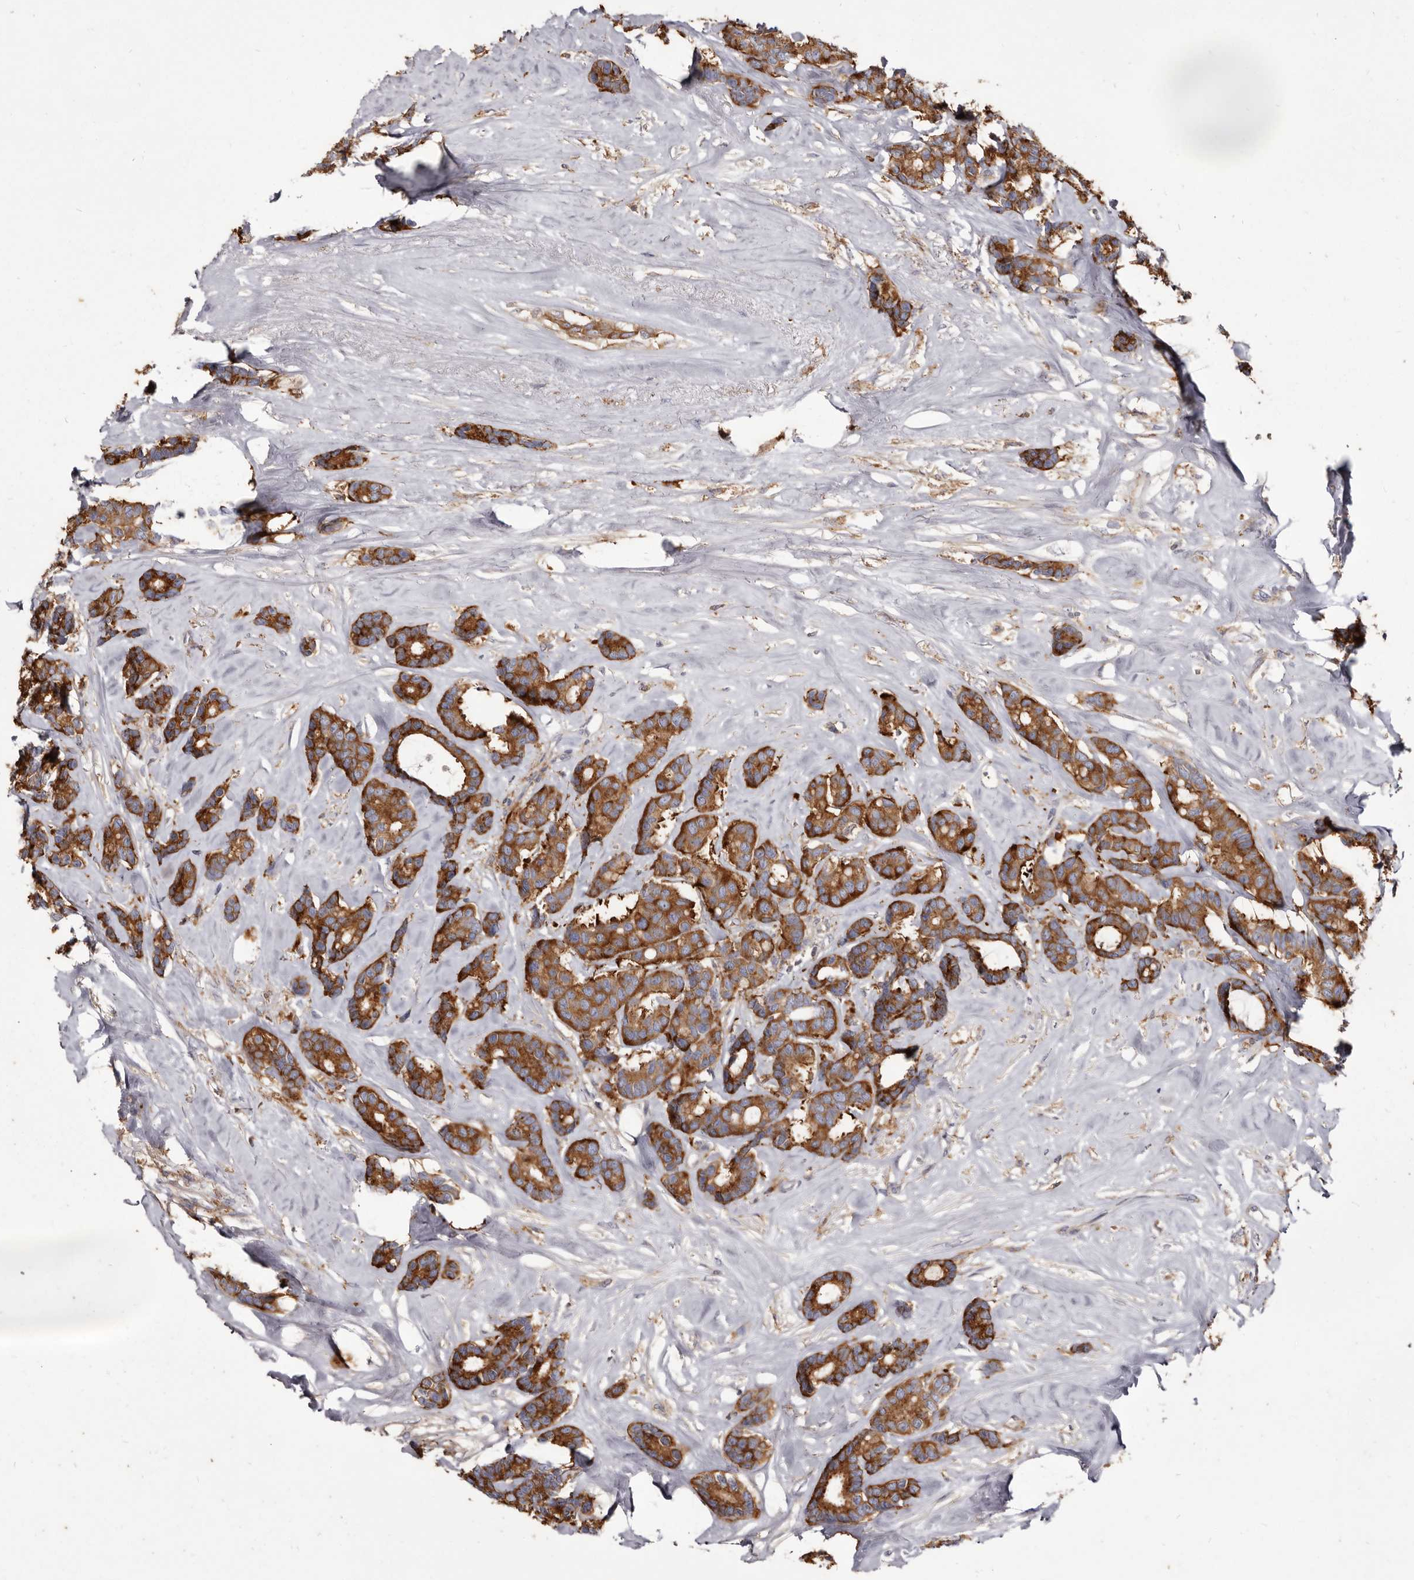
{"staining": {"intensity": "strong", "quantity": ">75%", "location": "cytoplasmic/membranous"}, "tissue": "breast cancer", "cell_type": "Tumor cells", "image_type": "cancer", "snomed": [{"axis": "morphology", "description": "Duct carcinoma"}, {"axis": "topography", "description": "Breast"}], "caption": "Immunohistochemistry staining of breast invasive ductal carcinoma, which reveals high levels of strong cytoplasmic/membranous positivity in approximately >75% of tumor cells indicating strong cytoplasmic/membranous protein positivity. The staining was performed using DAB (brown) for protein detection and nuclei were counterstained in hematoxylin (blue).", "gene": "TPD52", "patient": {"sex": "female", "age": 87}}